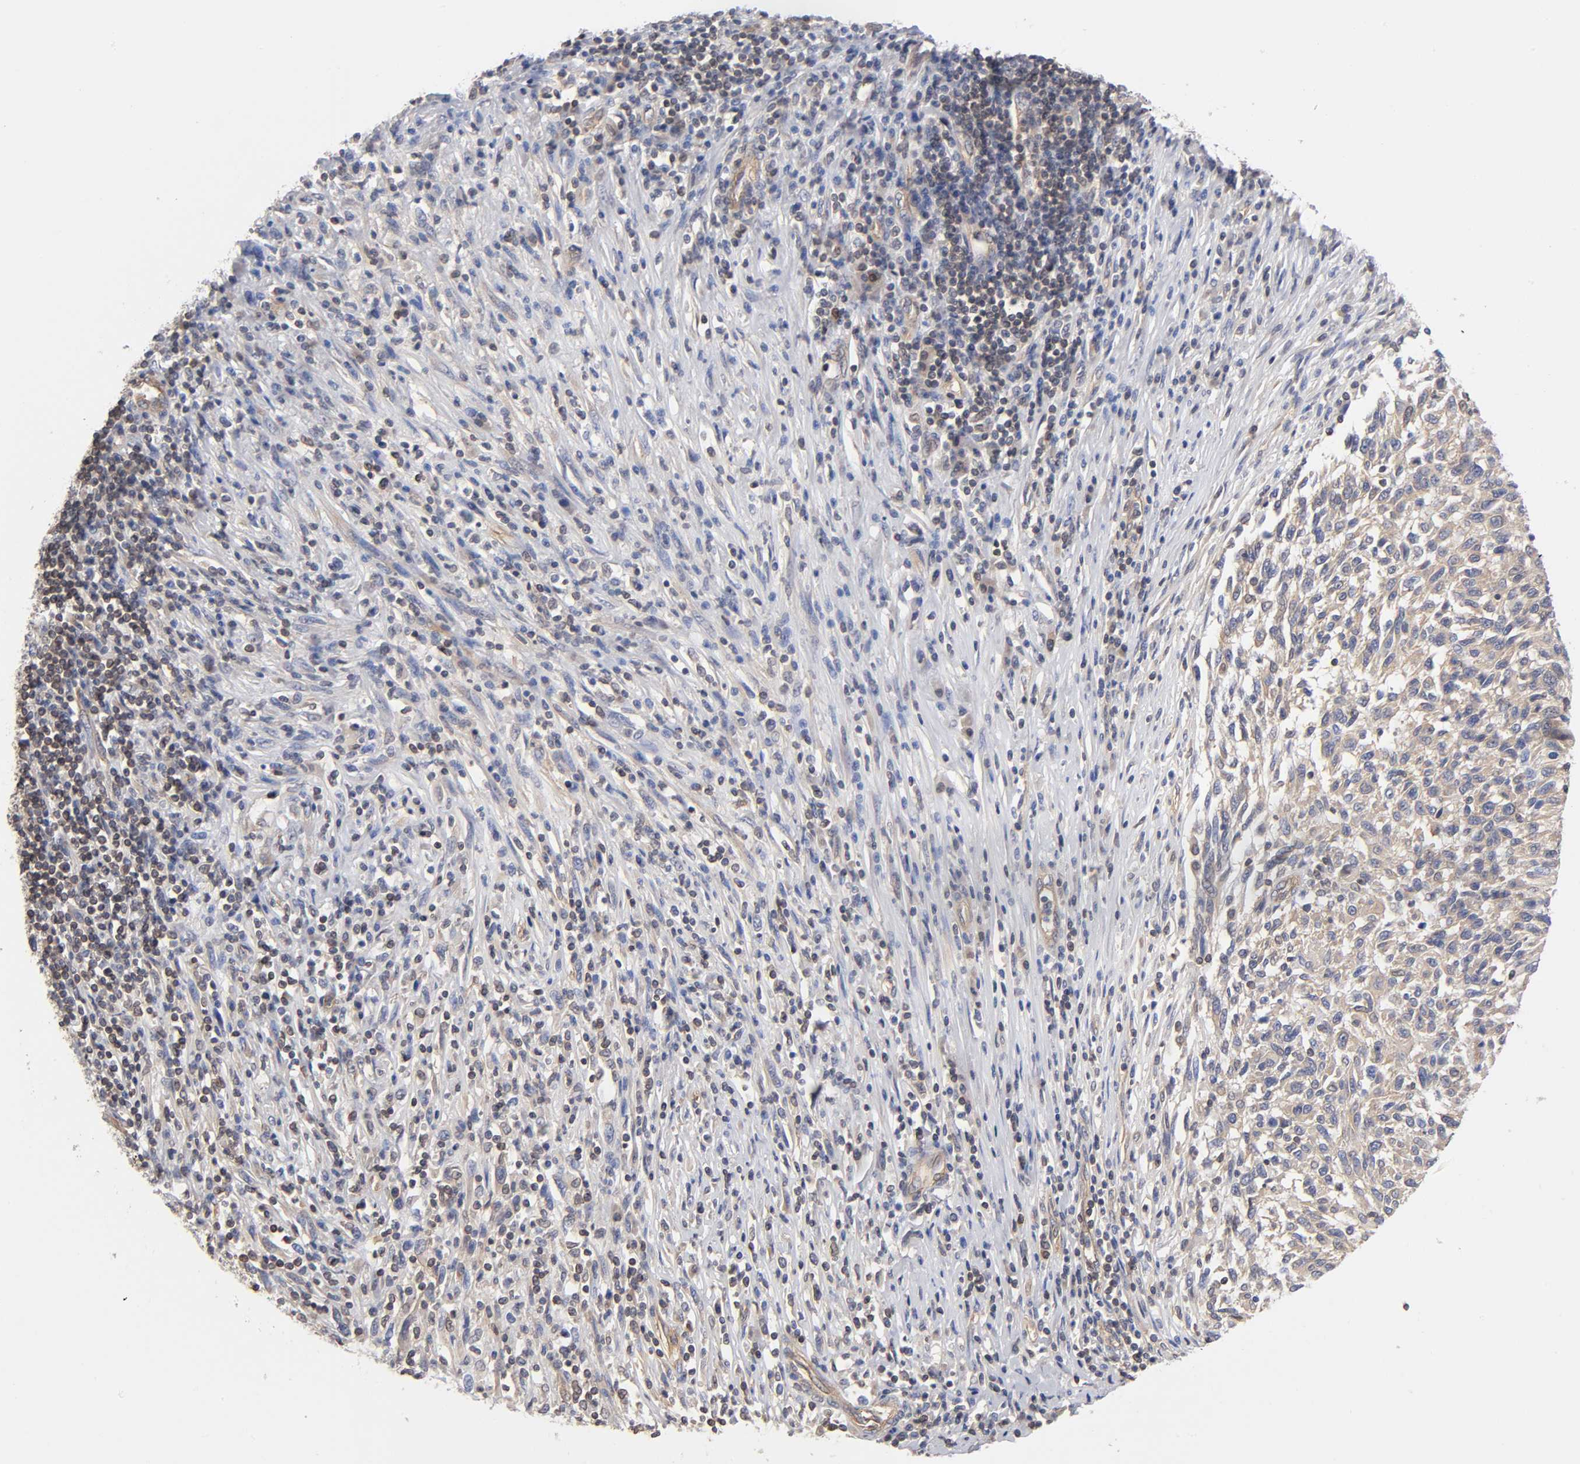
{"staining": {"intensity": "weak", "quantity": ">75%", "location": "cytoplasmic/membranous"}, "tissue": "melanoma", "cell_type": "Tumor cells", "image_type": "cancer", "snomed": [{"axis": "morphology", "description": "Malignant melanoma, Metastatic site"}, {"axis": "topography", "description": "Lymph node"}], "caption": "Malignant melanoma (metastatic site) stained with DAB immunohistochemistry demonstrates low levels of weak cytoplasmic/membranous staining in about >75% of tumor cells.", "gene": "STRN3", "patient": {"sex": "male", "age": 61}}